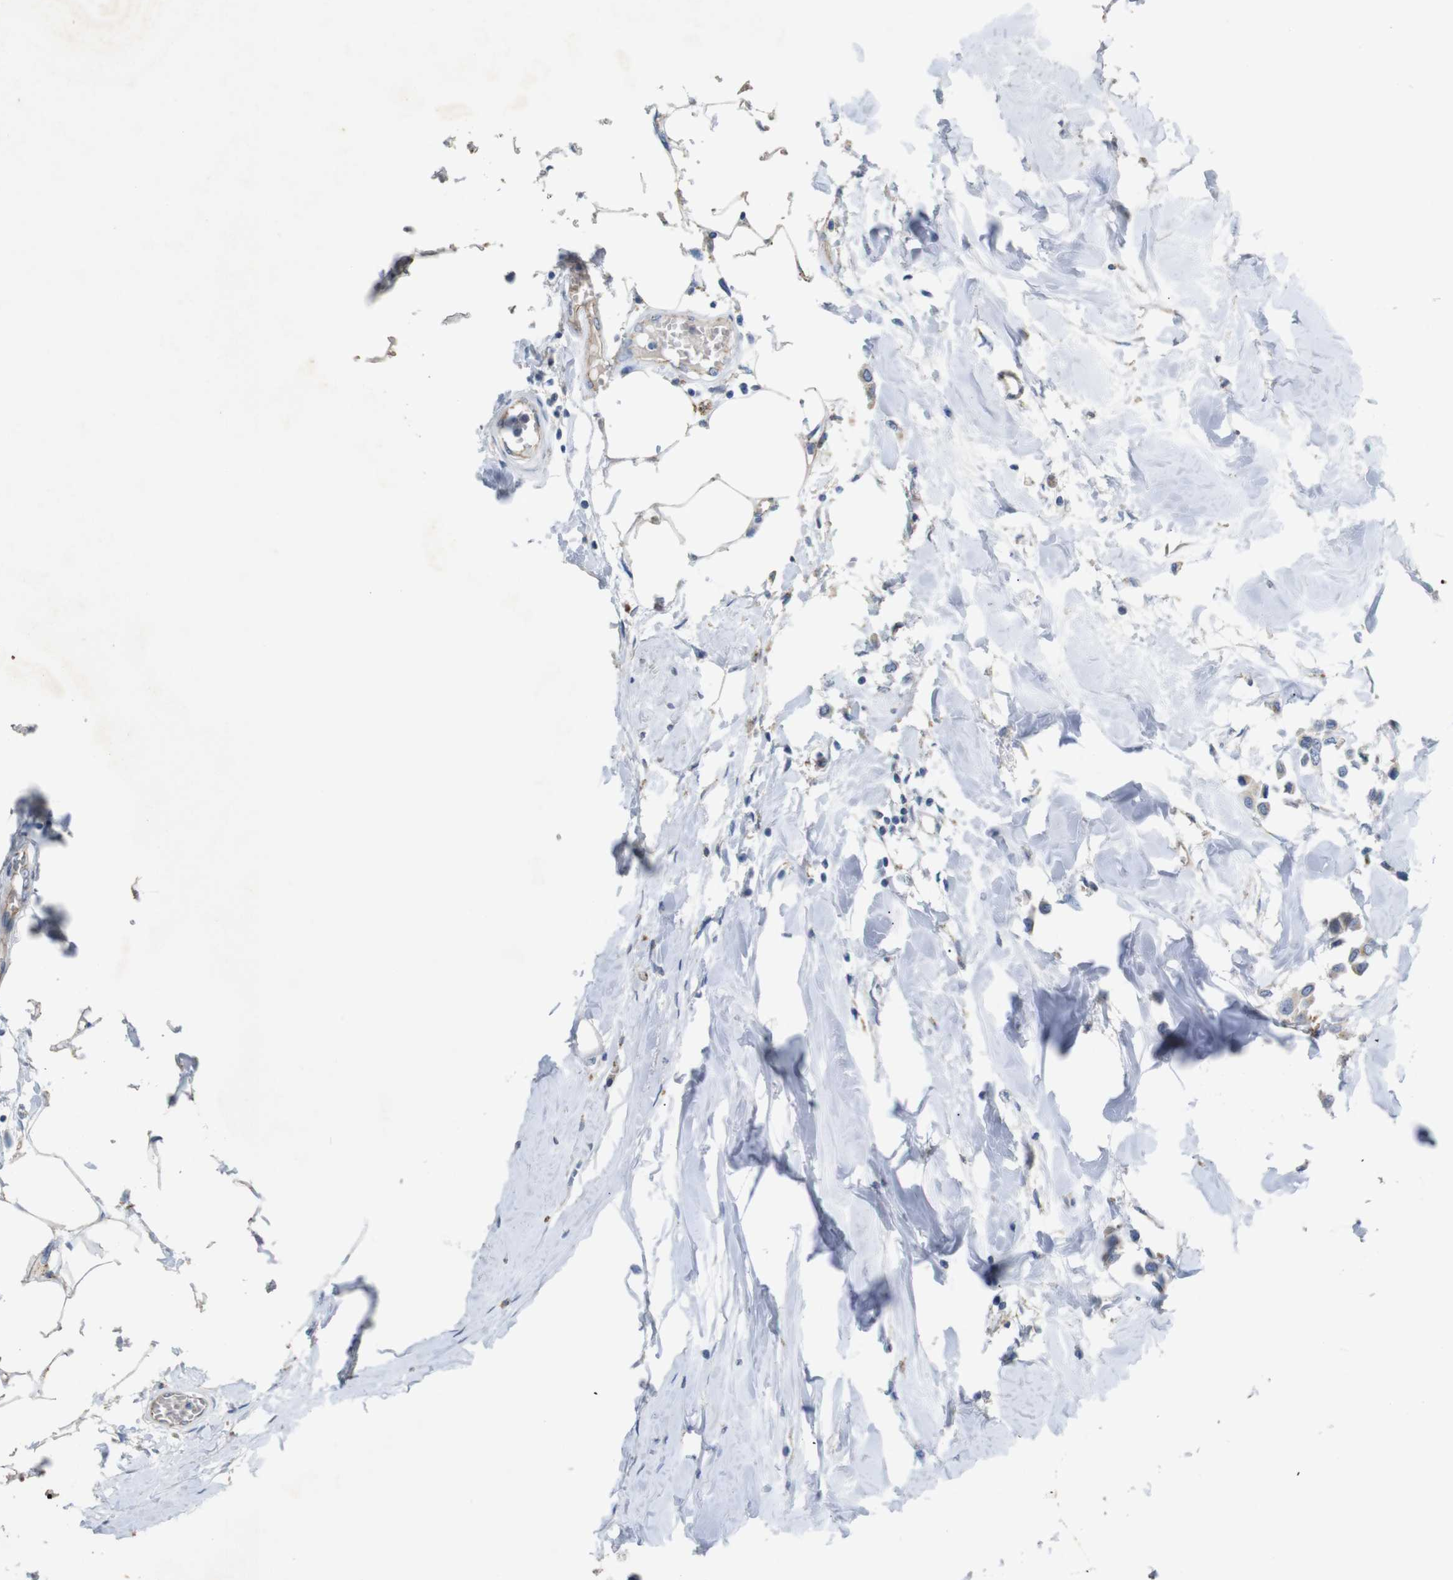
{"staining": {"intensity": "weak", "quantity": "<25%", "location": "cytoplasmic/membranous"}, "tissue": "breast cancer", "cell_type": "Tumor cells", "image_type": "cancer", "snomed": [{"axis": "morphology", "description": "Lobular carcinoma"}, {"axis": "topography", "description": "Breast"}], "caption": "DAB immunohistochemical staining of breast cancer (lobular carcinoma) displays no significant positivity in tumor cells.", "gene": "NHLRC3", "patient": {"sex": "female", "age": 51}}